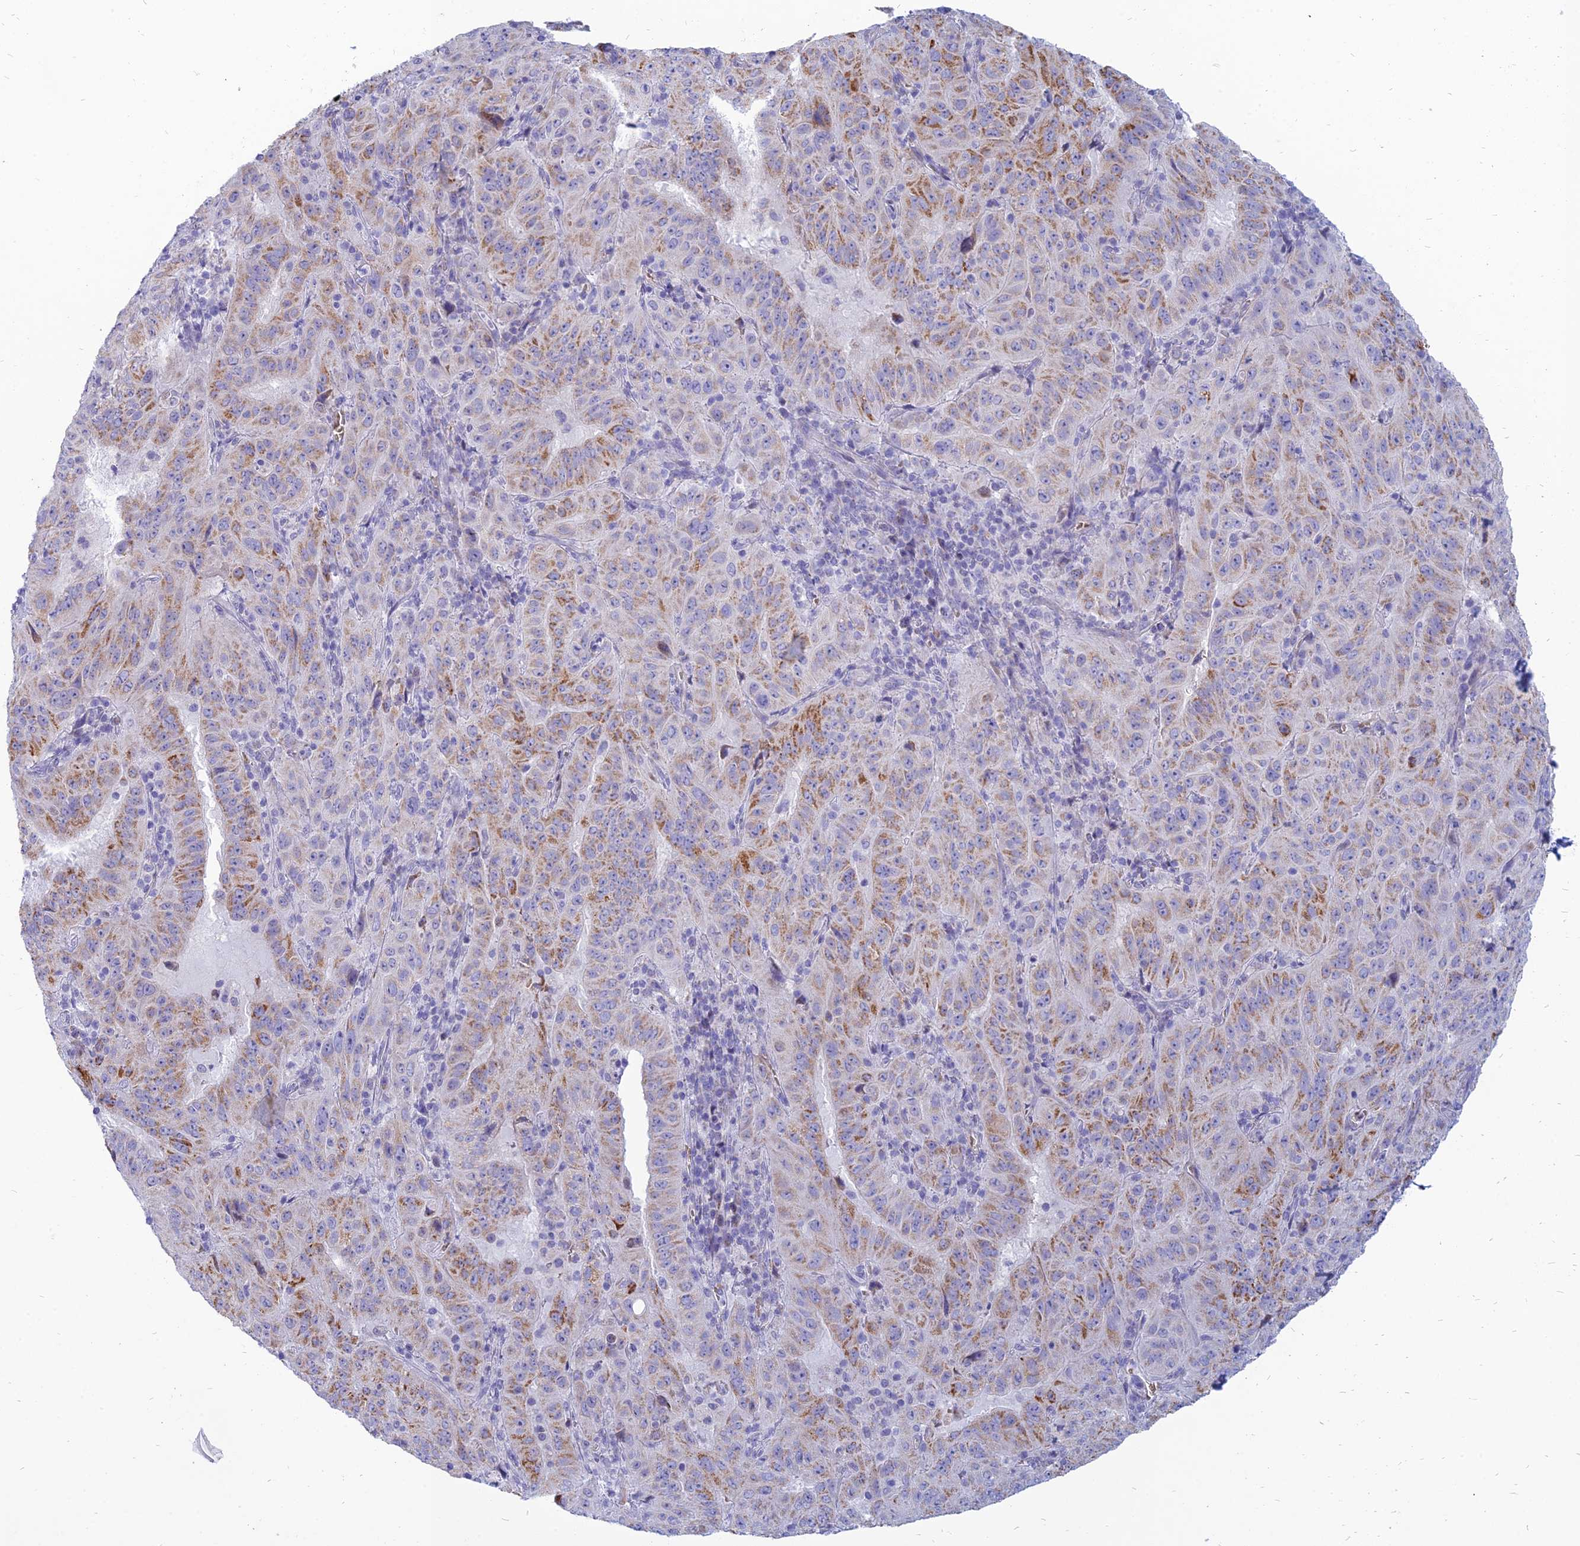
{"staining": {"intensity": "moderate", "quantity": ">75%", "location": "cytoplasmic/membranous"}, "tissue": "pancreatic cancer", "cell_type": "Tumor cells", "image_type": "cancer", "snomed": [{"axis": "morphology", "description": "Adenocarcinoma, NOS"}, {"axis": "topography", "description": "Pancreas"}], "caption": "IHC of human pancreatic cancer demonstrates medium levels of moderate cytoplasmic/membranous expression in approximately >75% of tumor cells.", "gene": "HHAT", "patient": {"sex": "male", "age": 63}}